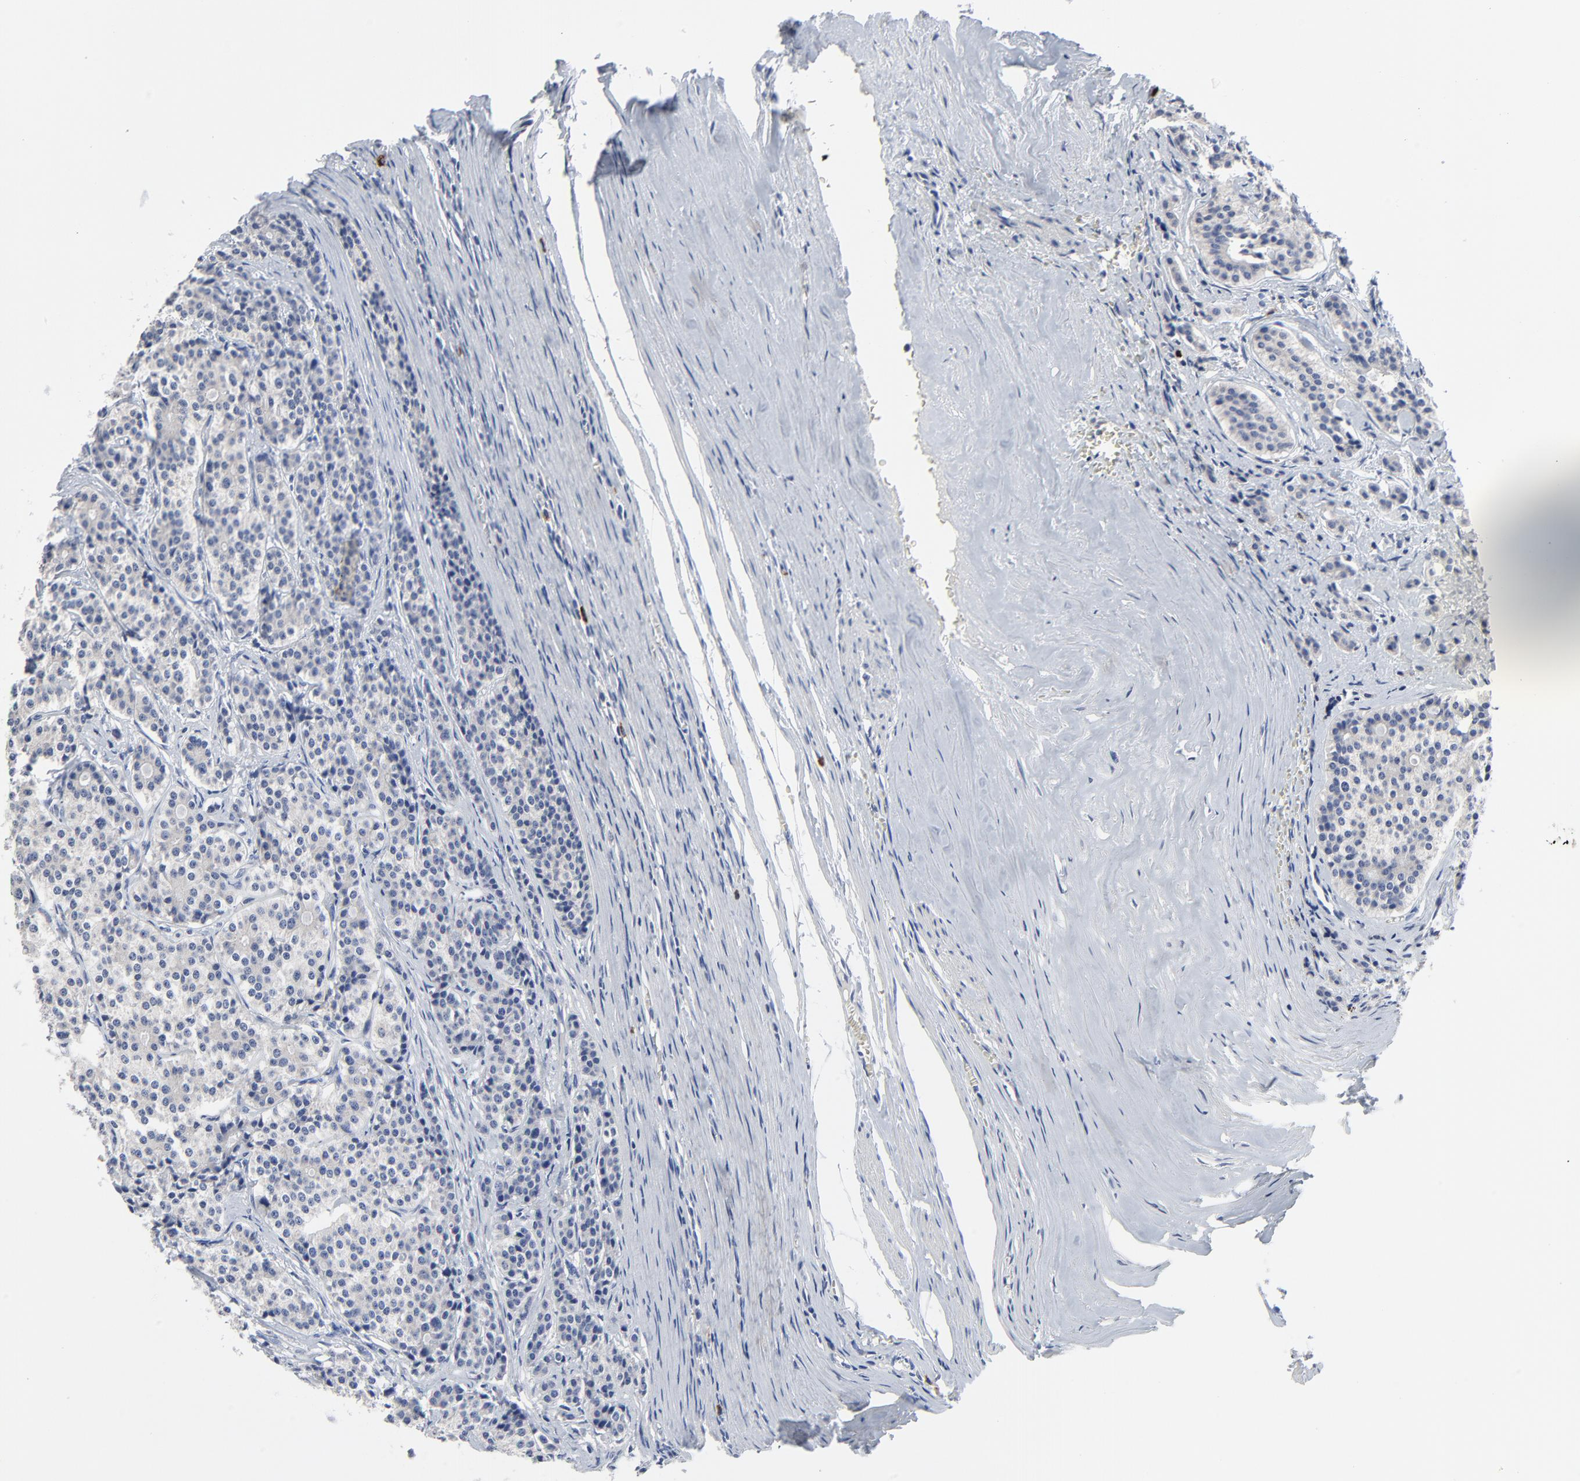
{"staining": {"intensity": "negative", "quantity": "none", "location": "none"}, "tissue": "carcinoid", "cell_type": "Tumor cells", "image_type": "cancer", "snomed": [{"axis": "morphology", "description": "Carcinoid, malignant, NOS"}, {"axis": "topography", "description": "Small intestine"}], "caption": "The photomicrograph displays no significant expression in tumor cells of carcinoid.", "gene": "FBXL5", "patient": {"sex": "male", "age": 63}}